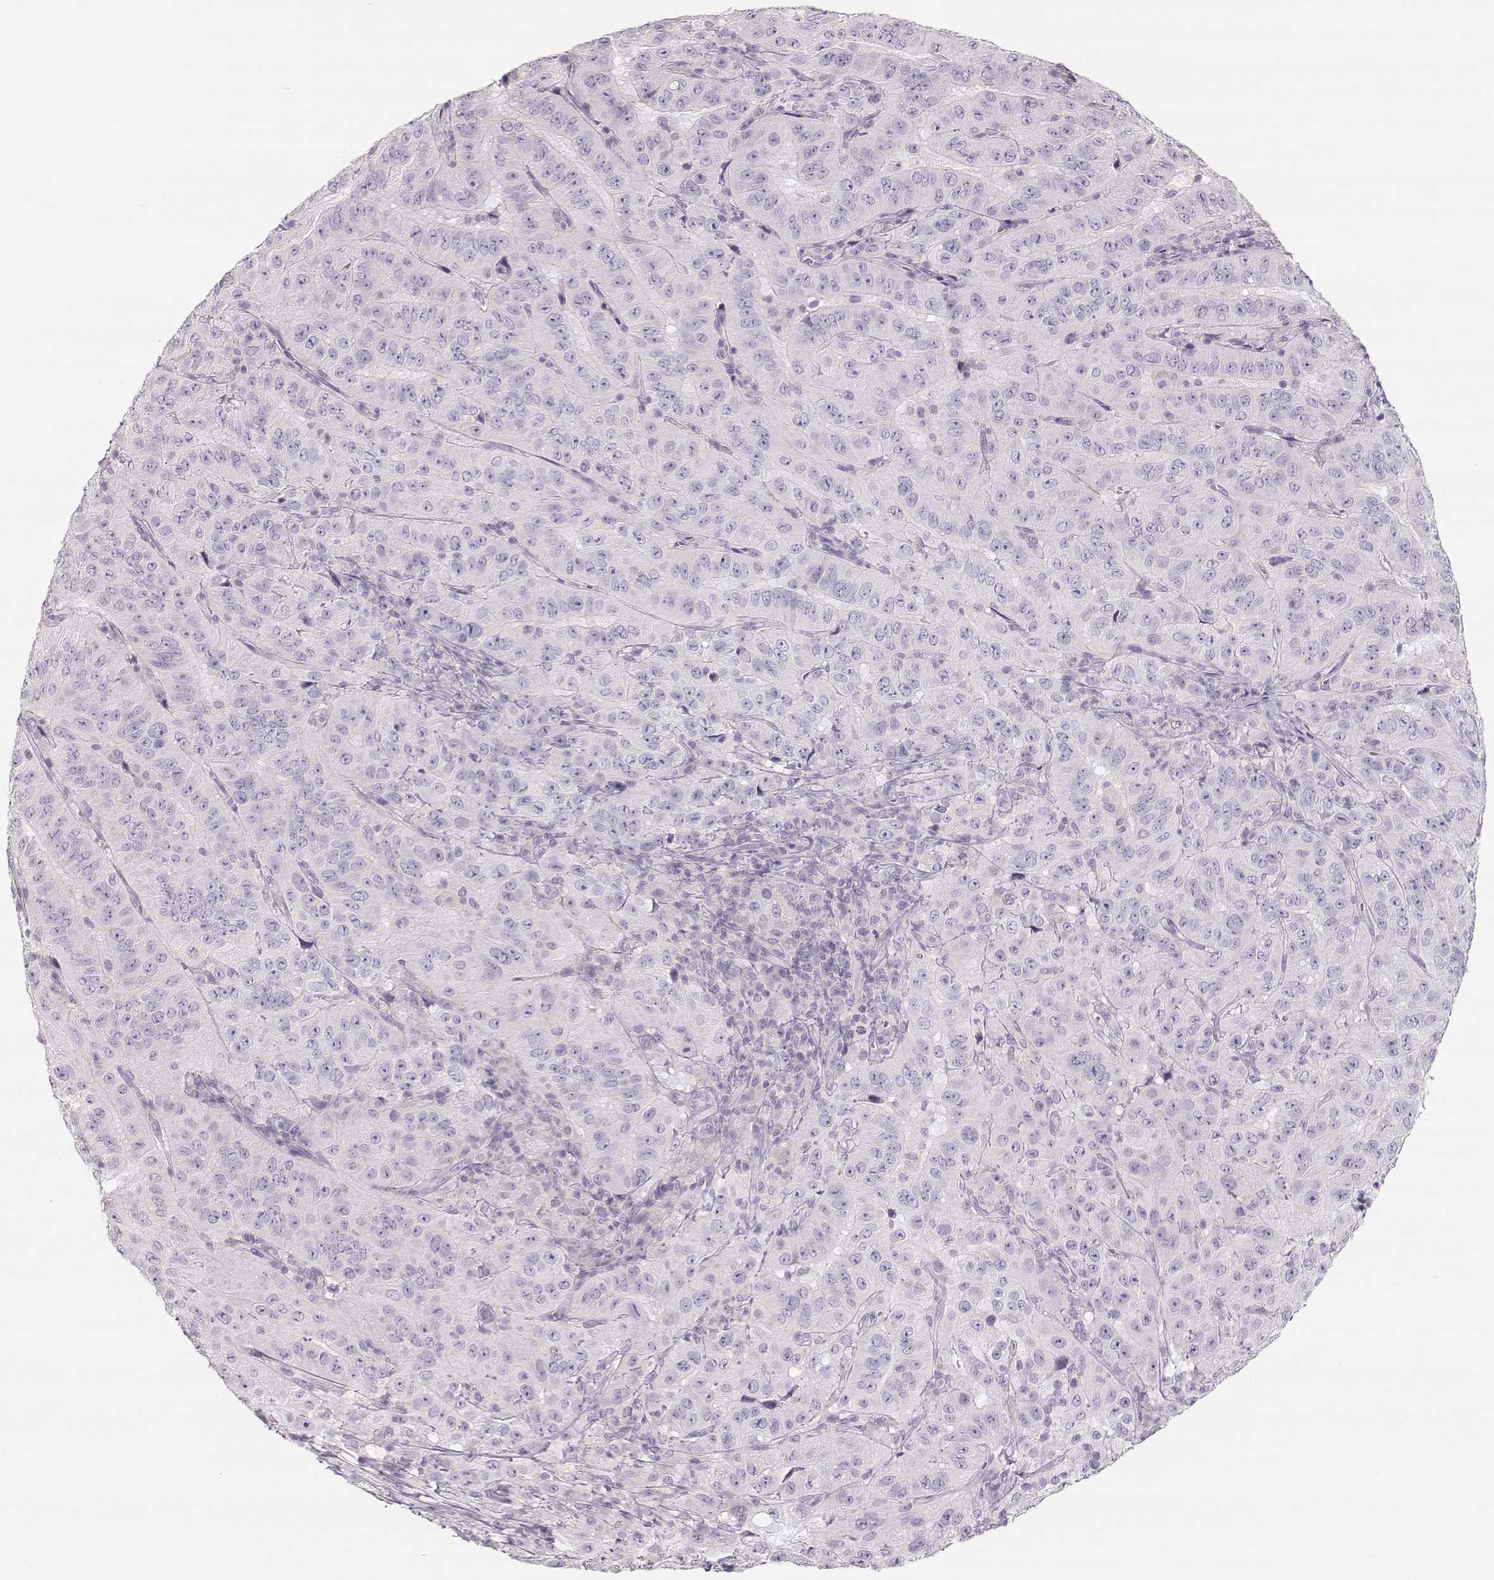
{"staining": {"intensity": "negative", "quantity": "none", "location": "none"}, "tissue": "pancreatic cancer", "cell_type": "Tumor cells", "image_type": "cancer", "snomed": [{"axis": "morphology", "description": "Adenocarcinoma, NOS"}, {"axis": "topography", "description": "Pancreas"}], "caption": "A histopathology image of pancreatic cancer stained for a protein exhibits no brown staining in tumor cells.", "gene": "LEPR", "patient": {"sex": "male", "age": 63}}